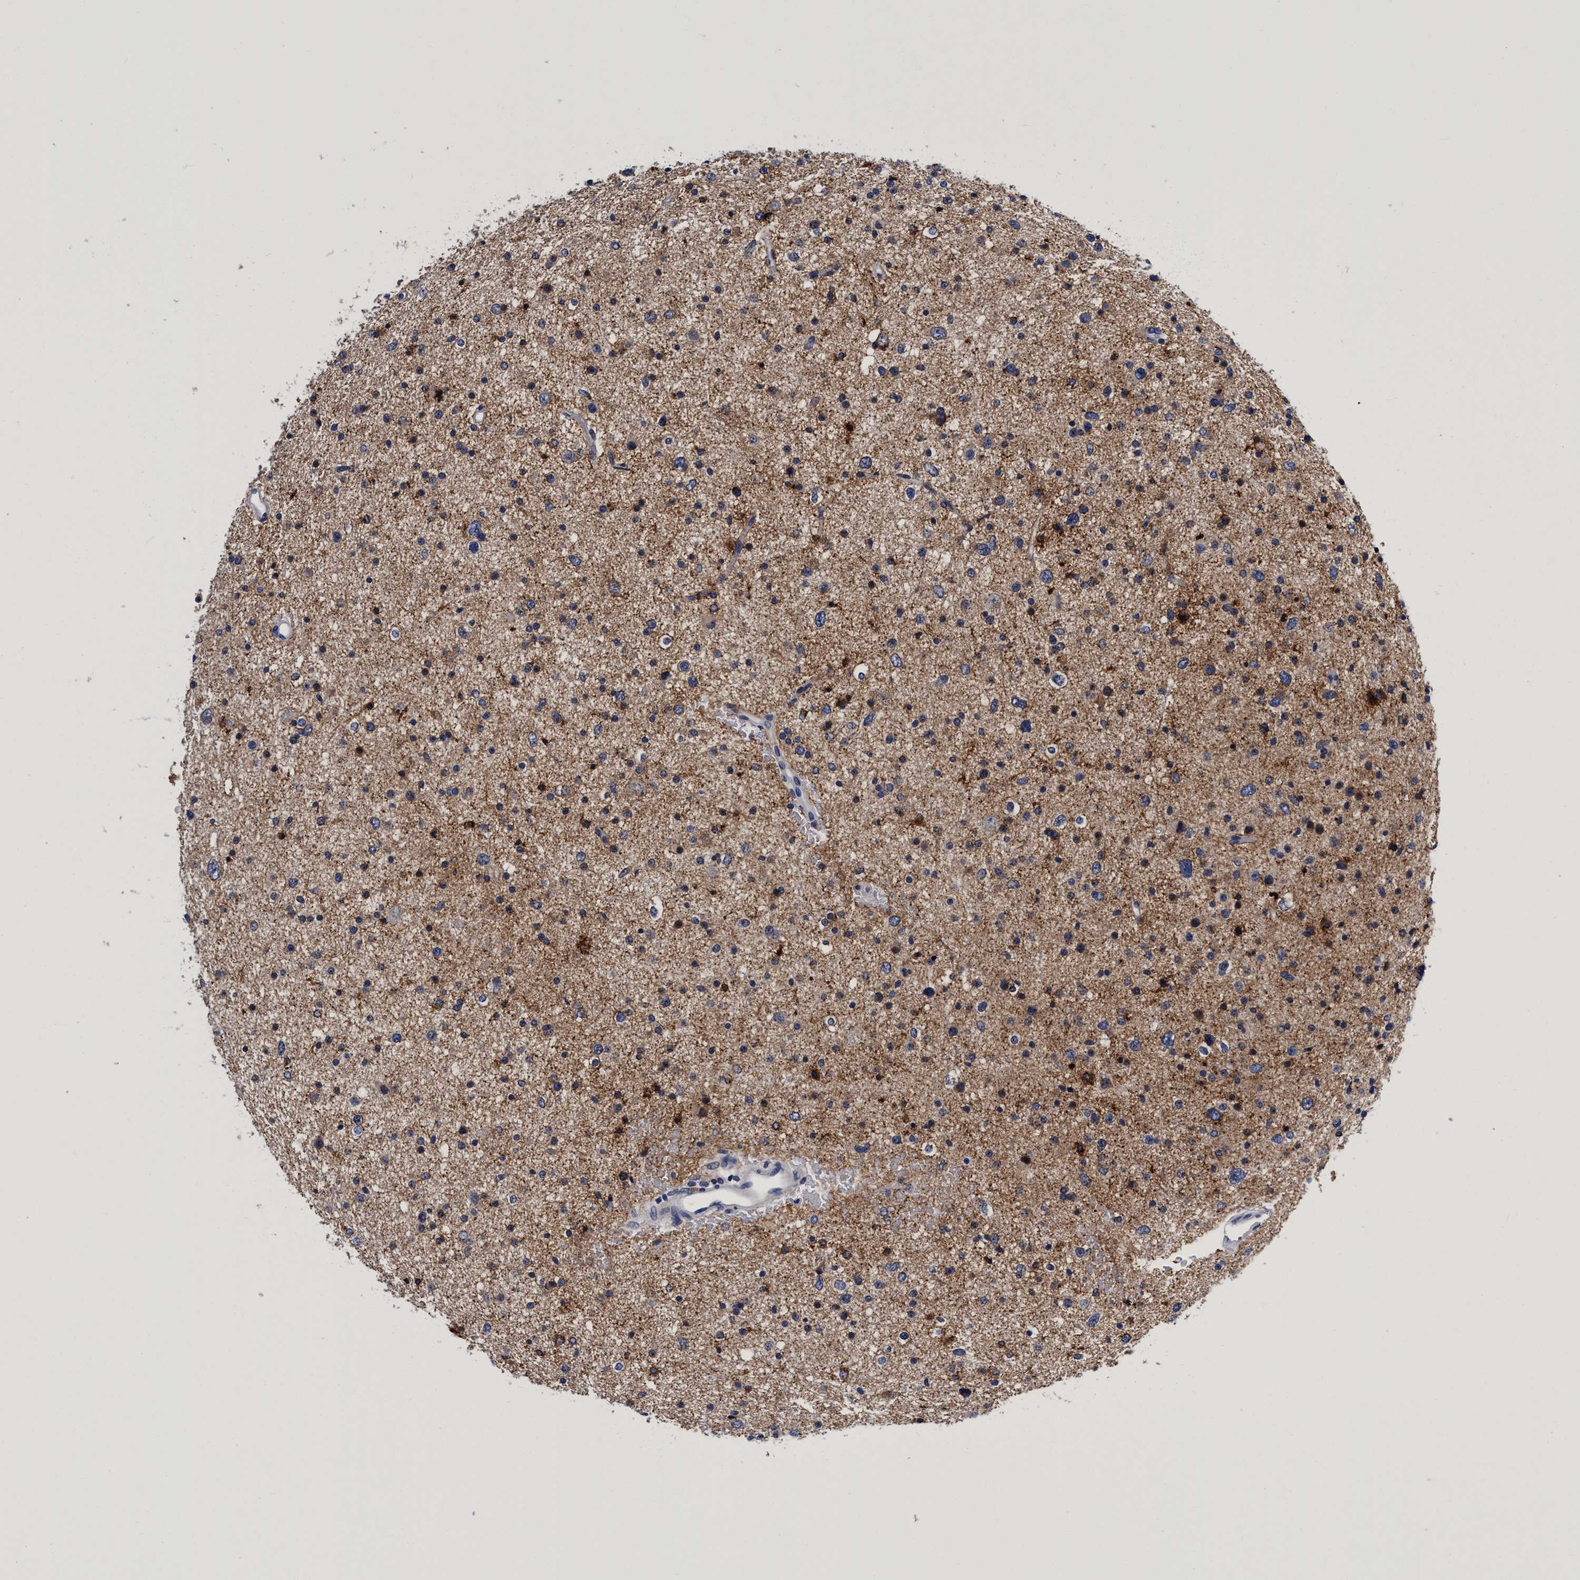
{"staining": {"intensity": "moderate", "quantity": "<25%", "location": "cytoplasmic/membranous"}, "tissue": "glioma", "cell_type": "Tumor cells", "image_type": "cancer", "snomed": [{"axis": "morphology", "description": "Glioma, malignant, Low grade"}, {"axis": "topography", "description": "Brain"}], "caption": "IHC of human malignant glioma (low-grade) exhibits low levels of moderate cytoplasmic/membranous staining in approximately <25% of tumor cells.", "gene": "PLPPR1", "patient": {"sex": "female", "age": 37}}